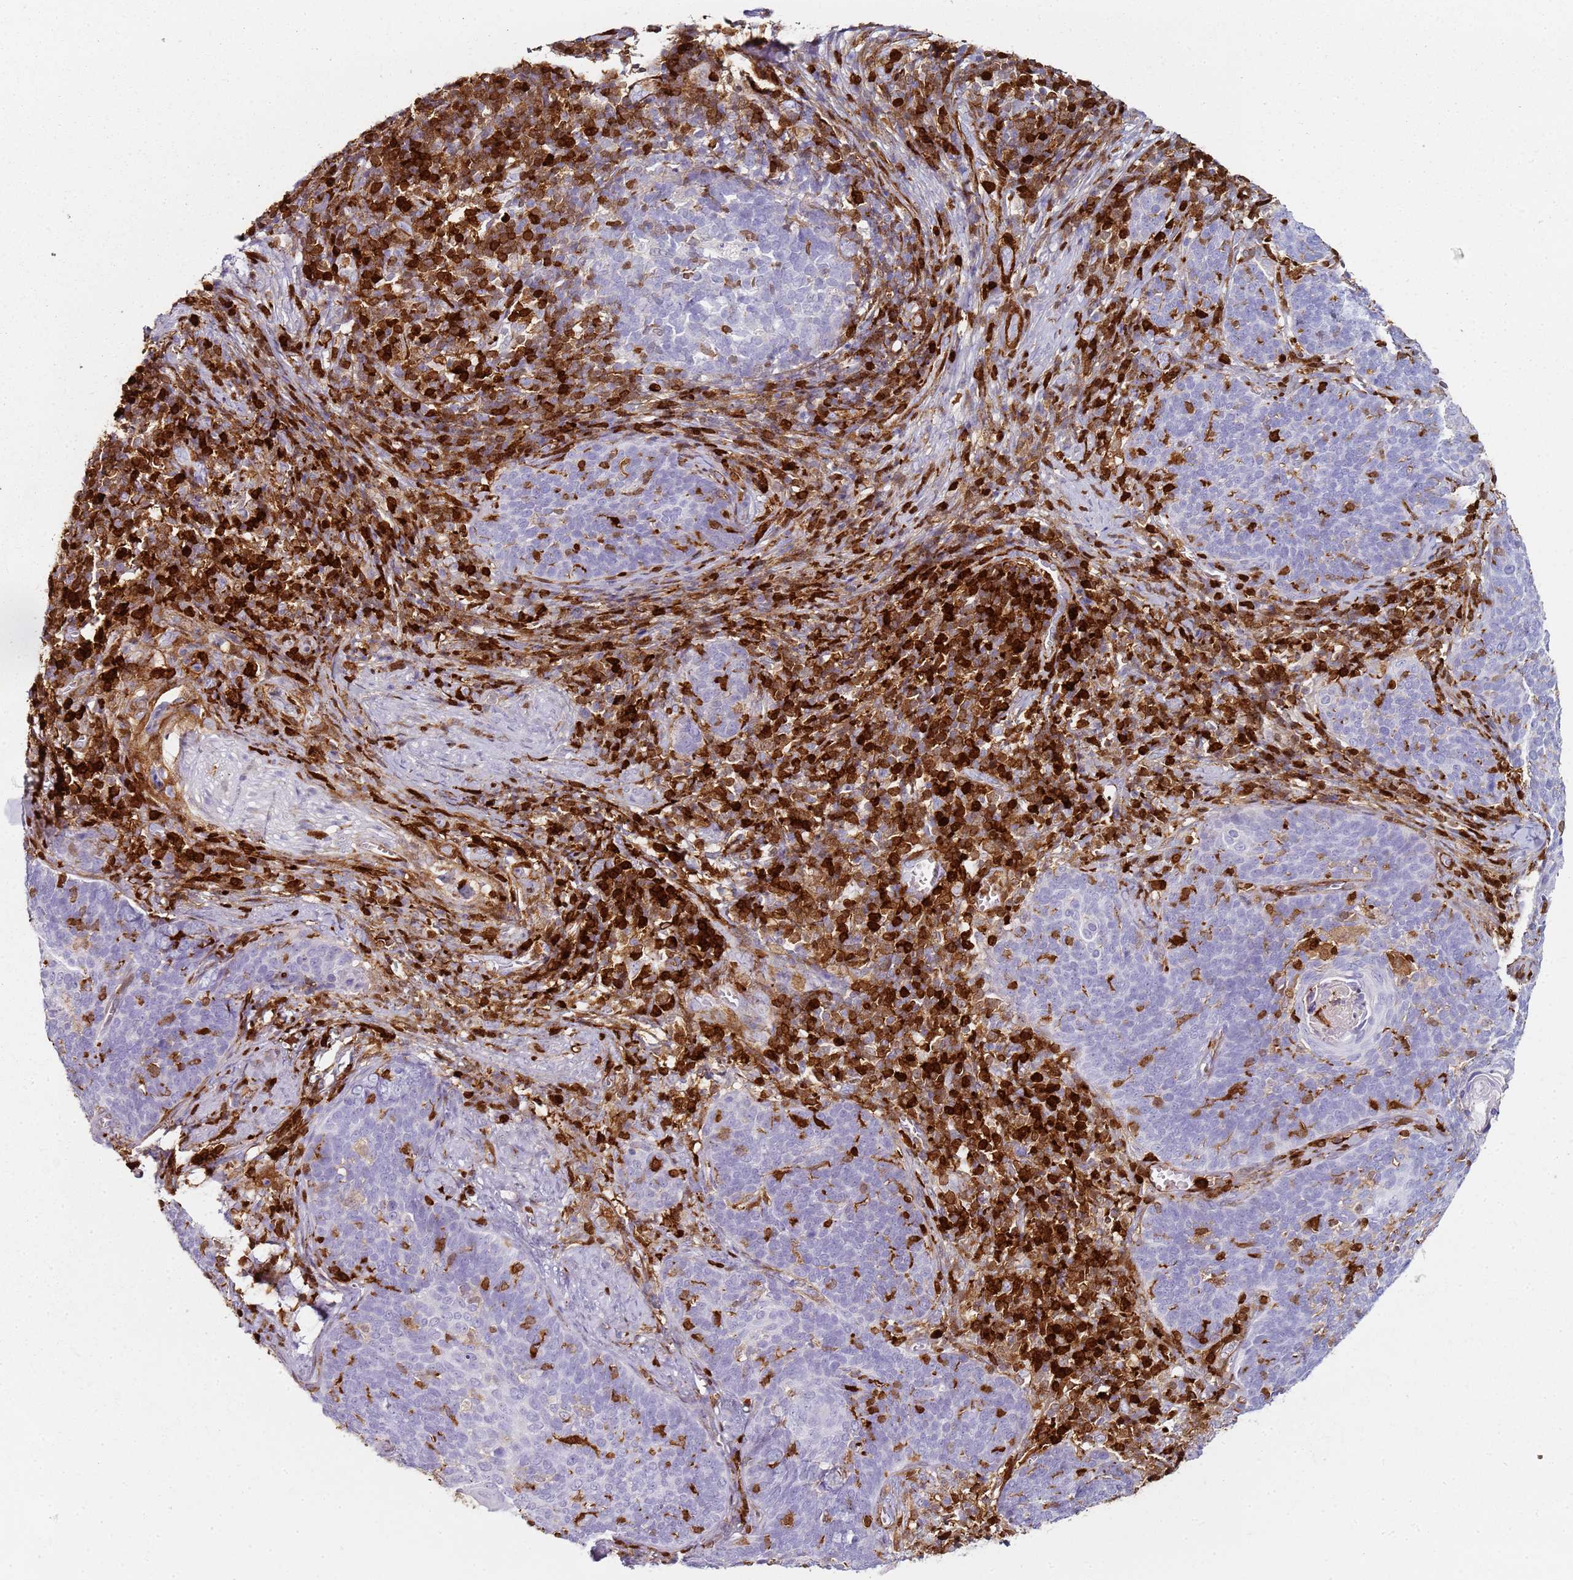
{"staining": {"intensity": "negative", "quantity": "none", "location": "none"}, "tissue": "cervical cancer", "cell_type": "Tumor cells", "image_type": "cancer", "snomed": [{"axis": "morphology", "description": "Normal tissue, NOS"}, {"axis": "morphology", "description": "Squamous cell carcinoma, NOS"}, {"axis": "topography", "description": "Cervix"}], "caption": "High magnification brightfield microscopy of squamous cell carcinoma (cervical) stained with DAB (brown) and counterstained with hematoxylin (blue): tumor cells show no significant staining. (DAB immunohistochemistry visualized using brightfield microscopy, high magnification).", "gene": "S100A4", "patient": {"sex": "female", "age": 39}}